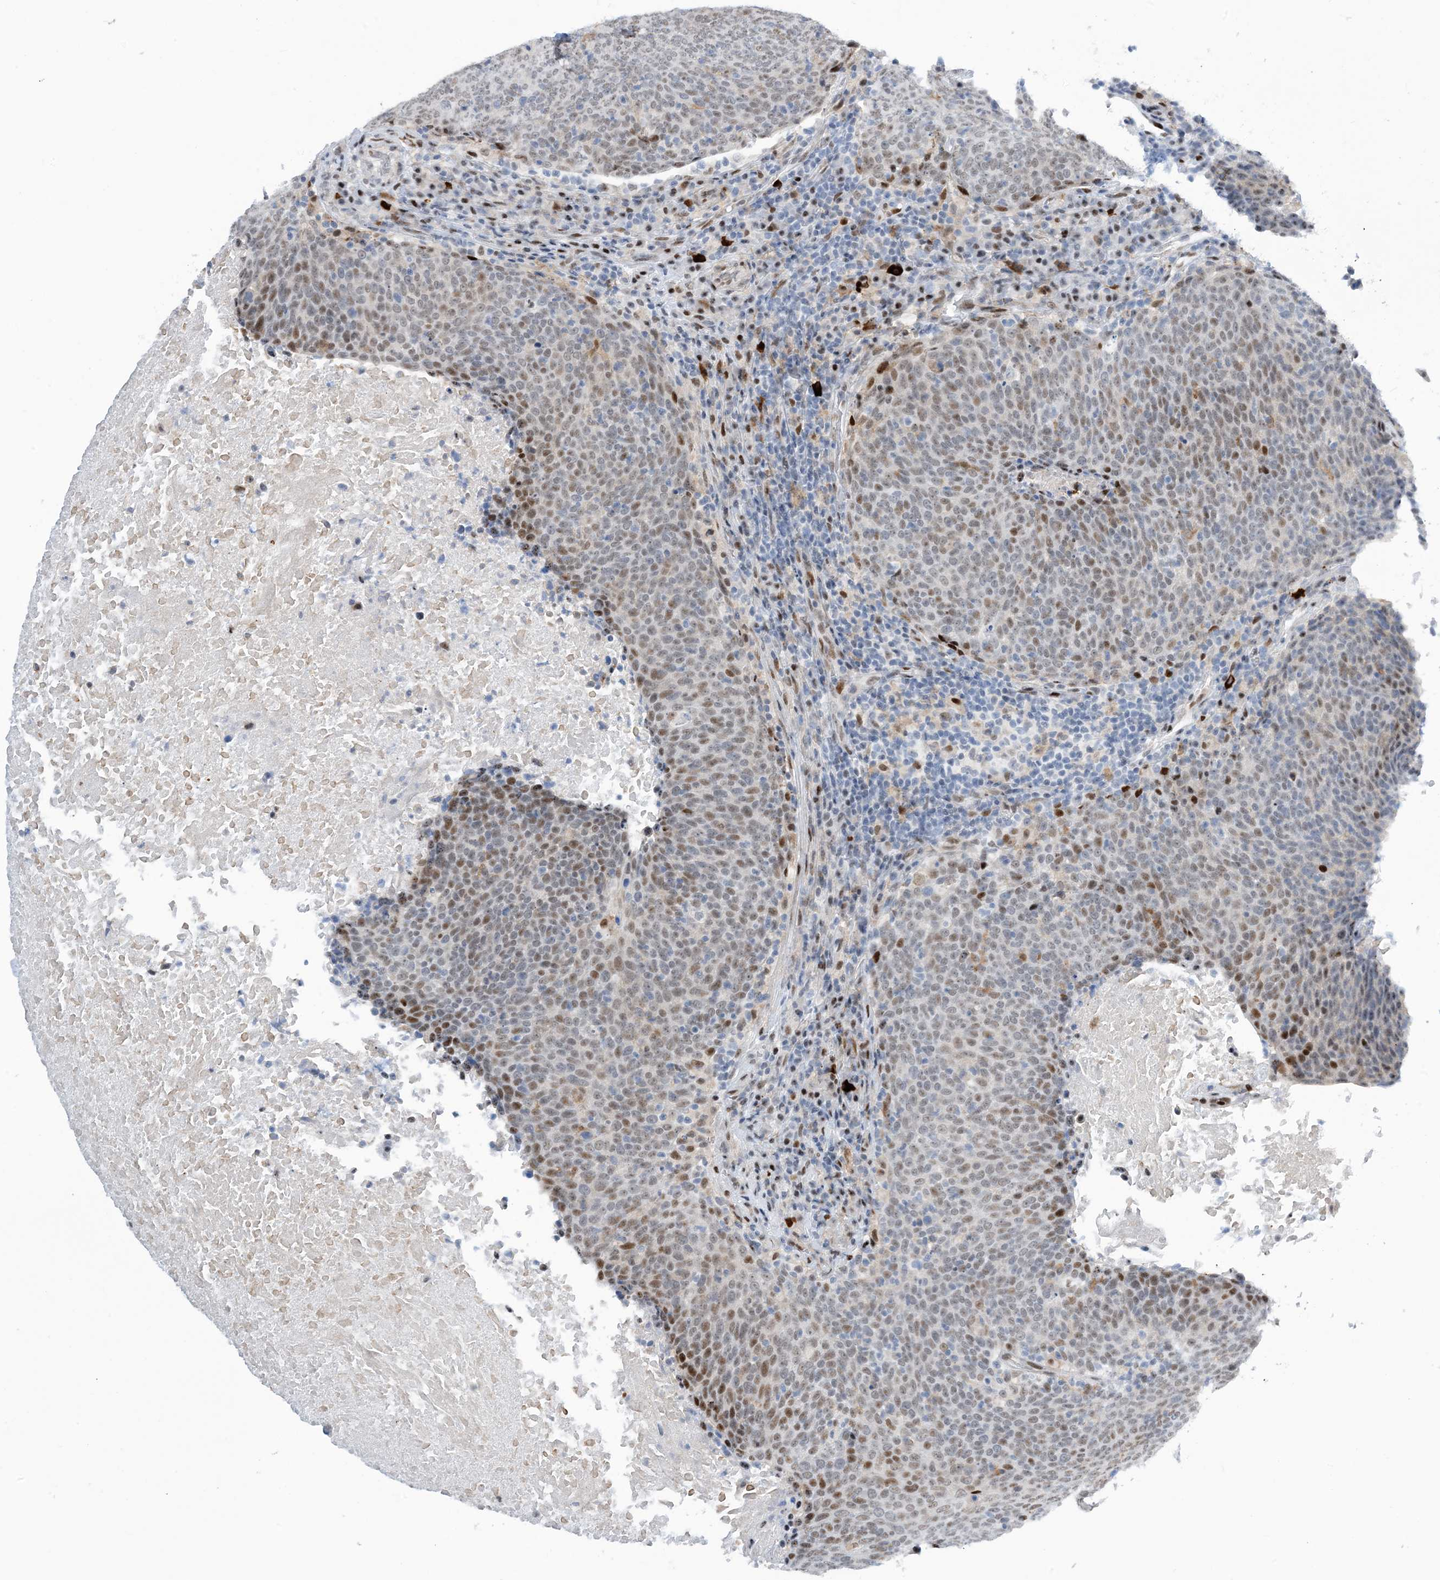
{"staining": {"intensity": "moderate", "quantity": "<25%", "location": "nuclear"}, "tissue": "head and neck cancer", "cell_type": "Tumor cells", "image_type": "cancer", "snomed": [{"axis": "morphology", "description": "Squamous cell carcinoma, NOS"}, {"axis": "morphology", "description": "Squamous cell carcinoma, metastatic, NOS"}, {"axis": "topography", "description": "Lymph node"}, {"axis": "topography", "description": "Head-Neck"}], "caption": "Tumor cells exhibit low levels of moderate nuclear staining in about <25% of cells in human metastatic squamous cell carcinoma (head and neck). The protein is stained brown, and the nuclei are stained in blue (DAB IHC with brightfield microscopy, high magnification).", "gene": "HEMK1", "patient": {"sex": "male", "age": 62}}